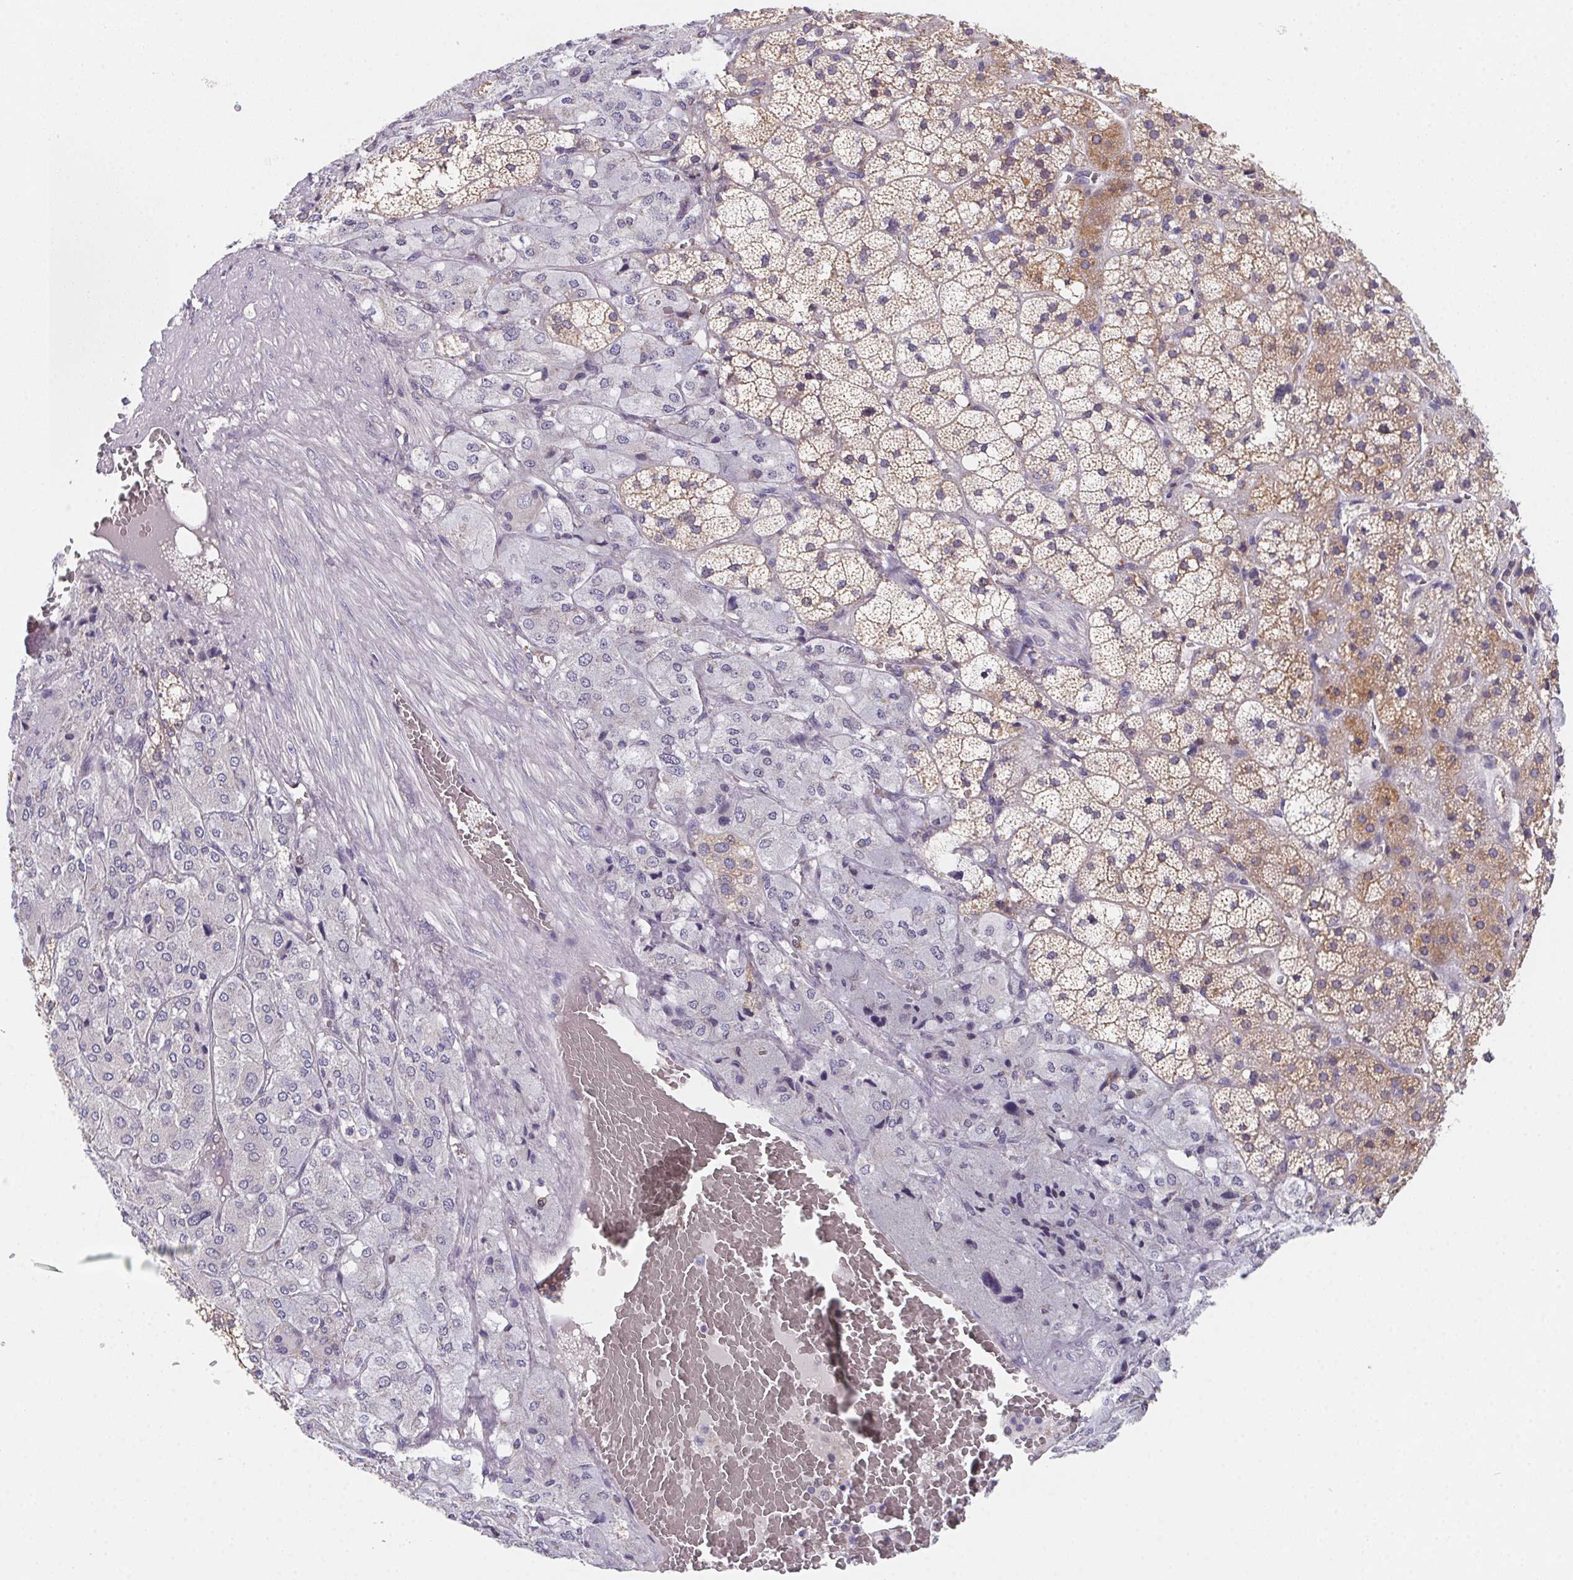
{"staining": {"intensity": "moderate", "quantity": "25%-75%", "location": "cytoplasmic/membranous"}, "tissue": "adrenal gland", "cell_type": "Glandular cells", "image_type": "normal", "snomed": [{"axis": "morphology", "description": "Normal tissue, NOS"}, {"axis": "topography", "description": "Adrenal gland"}], "caption": "Protein analysis of benign adrenal gland displays moderate cytoplasmic/membranous positivity in about 25%-75% of glandular cells.", "gene": "ADAM8", "patient": {"sex": "male", "age": 53}}